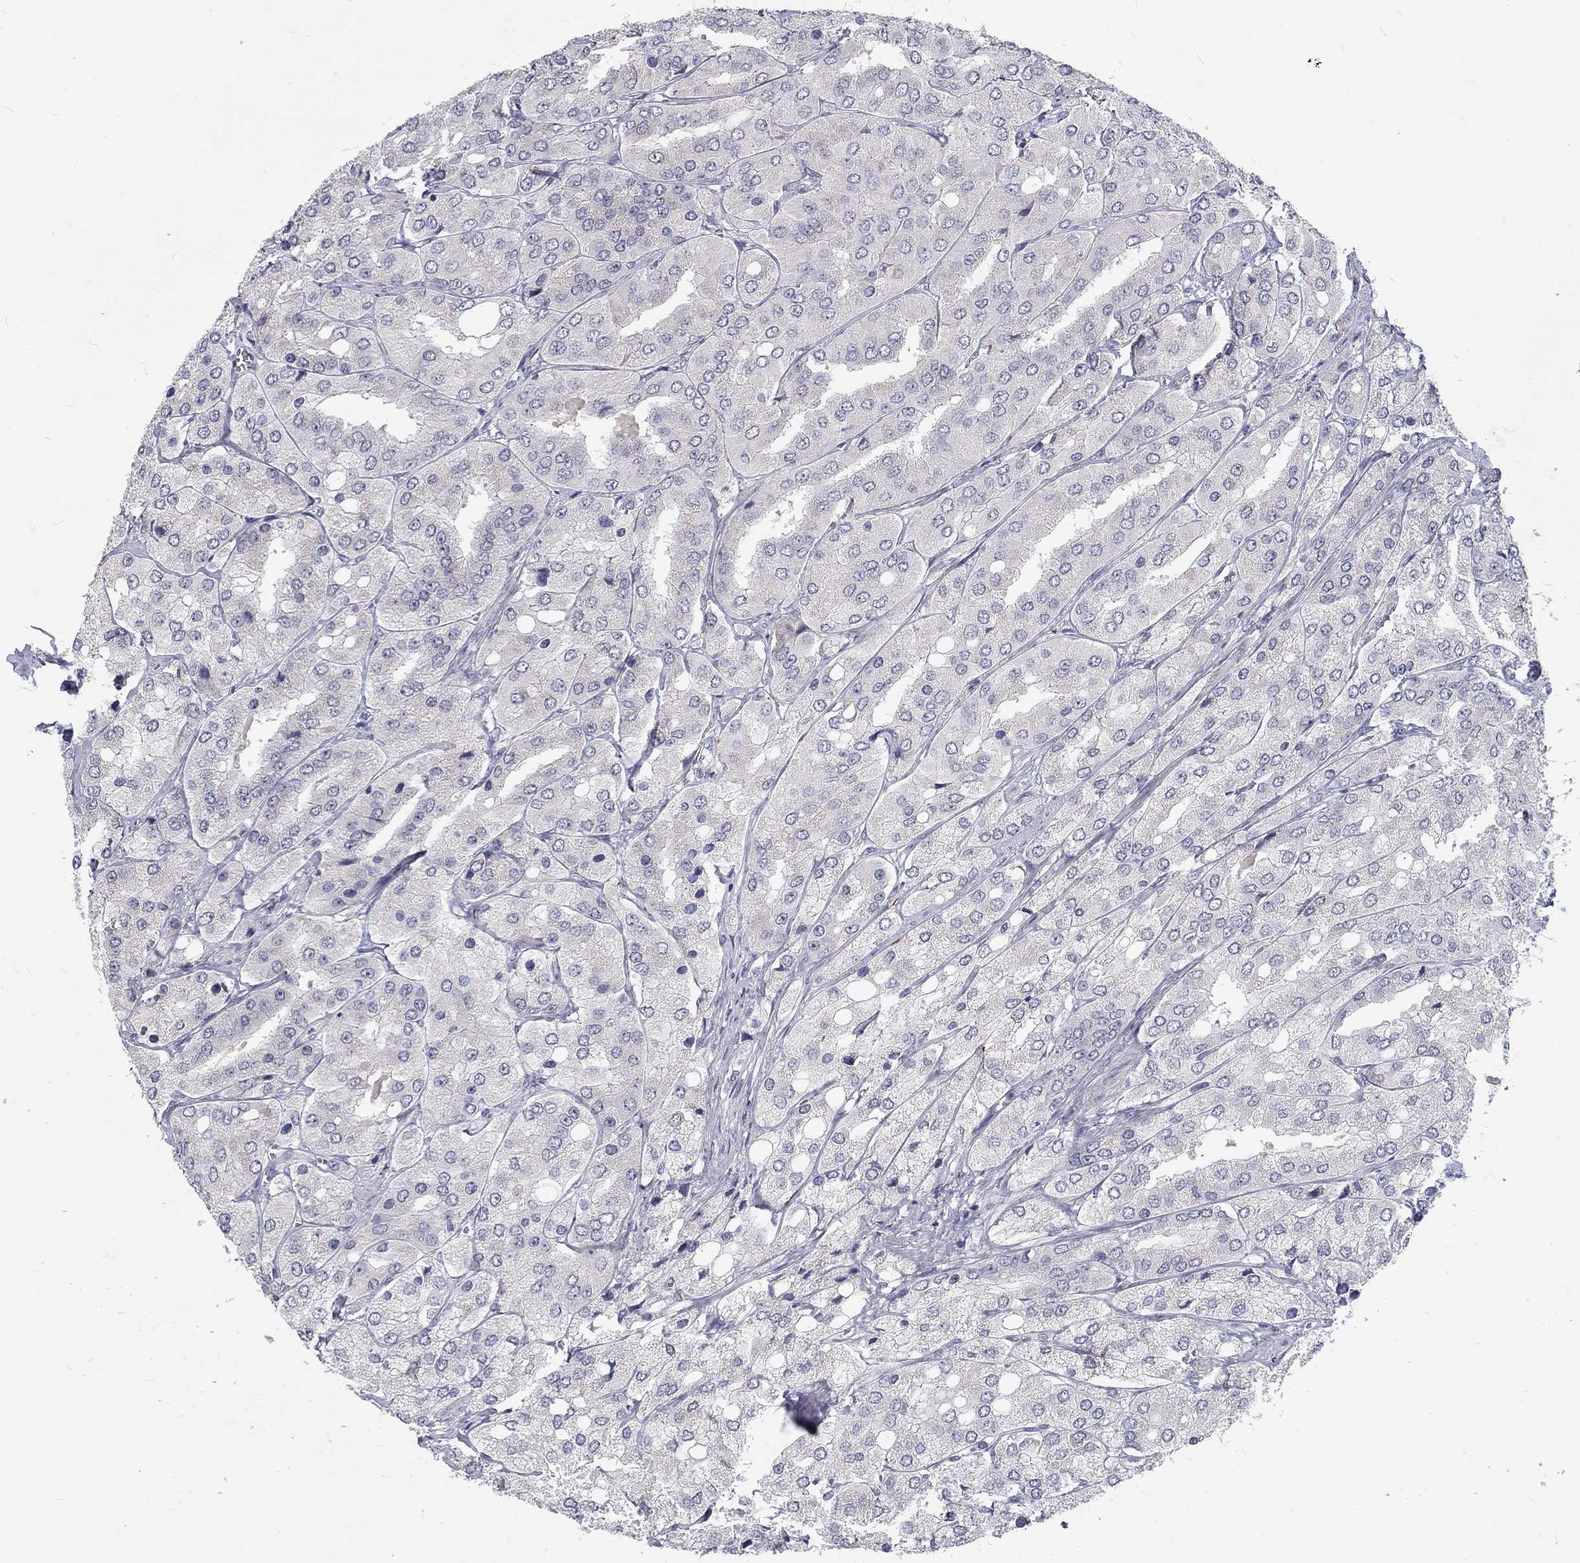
{"staining": {"intensity": "negative", "quantity": "none", "location": "none"}, "tissue": "prostate cancer", "cell_type": "Tumor cells", "image_type": "cancer", "snomed": [{"axis": "morphology", "description": "Adenocarcinoma, Low grade"}, {"axis": "topography", "description": "Prostate"}], "caption": "Tumor cells are negative for protein expression in human prostate cancer. The staining is performed using DAB brown chromogen with nuclei counter-stained in using hematoxylin.", "gene": "NOS1", "patient": {"sex": "male", "age": 69}}